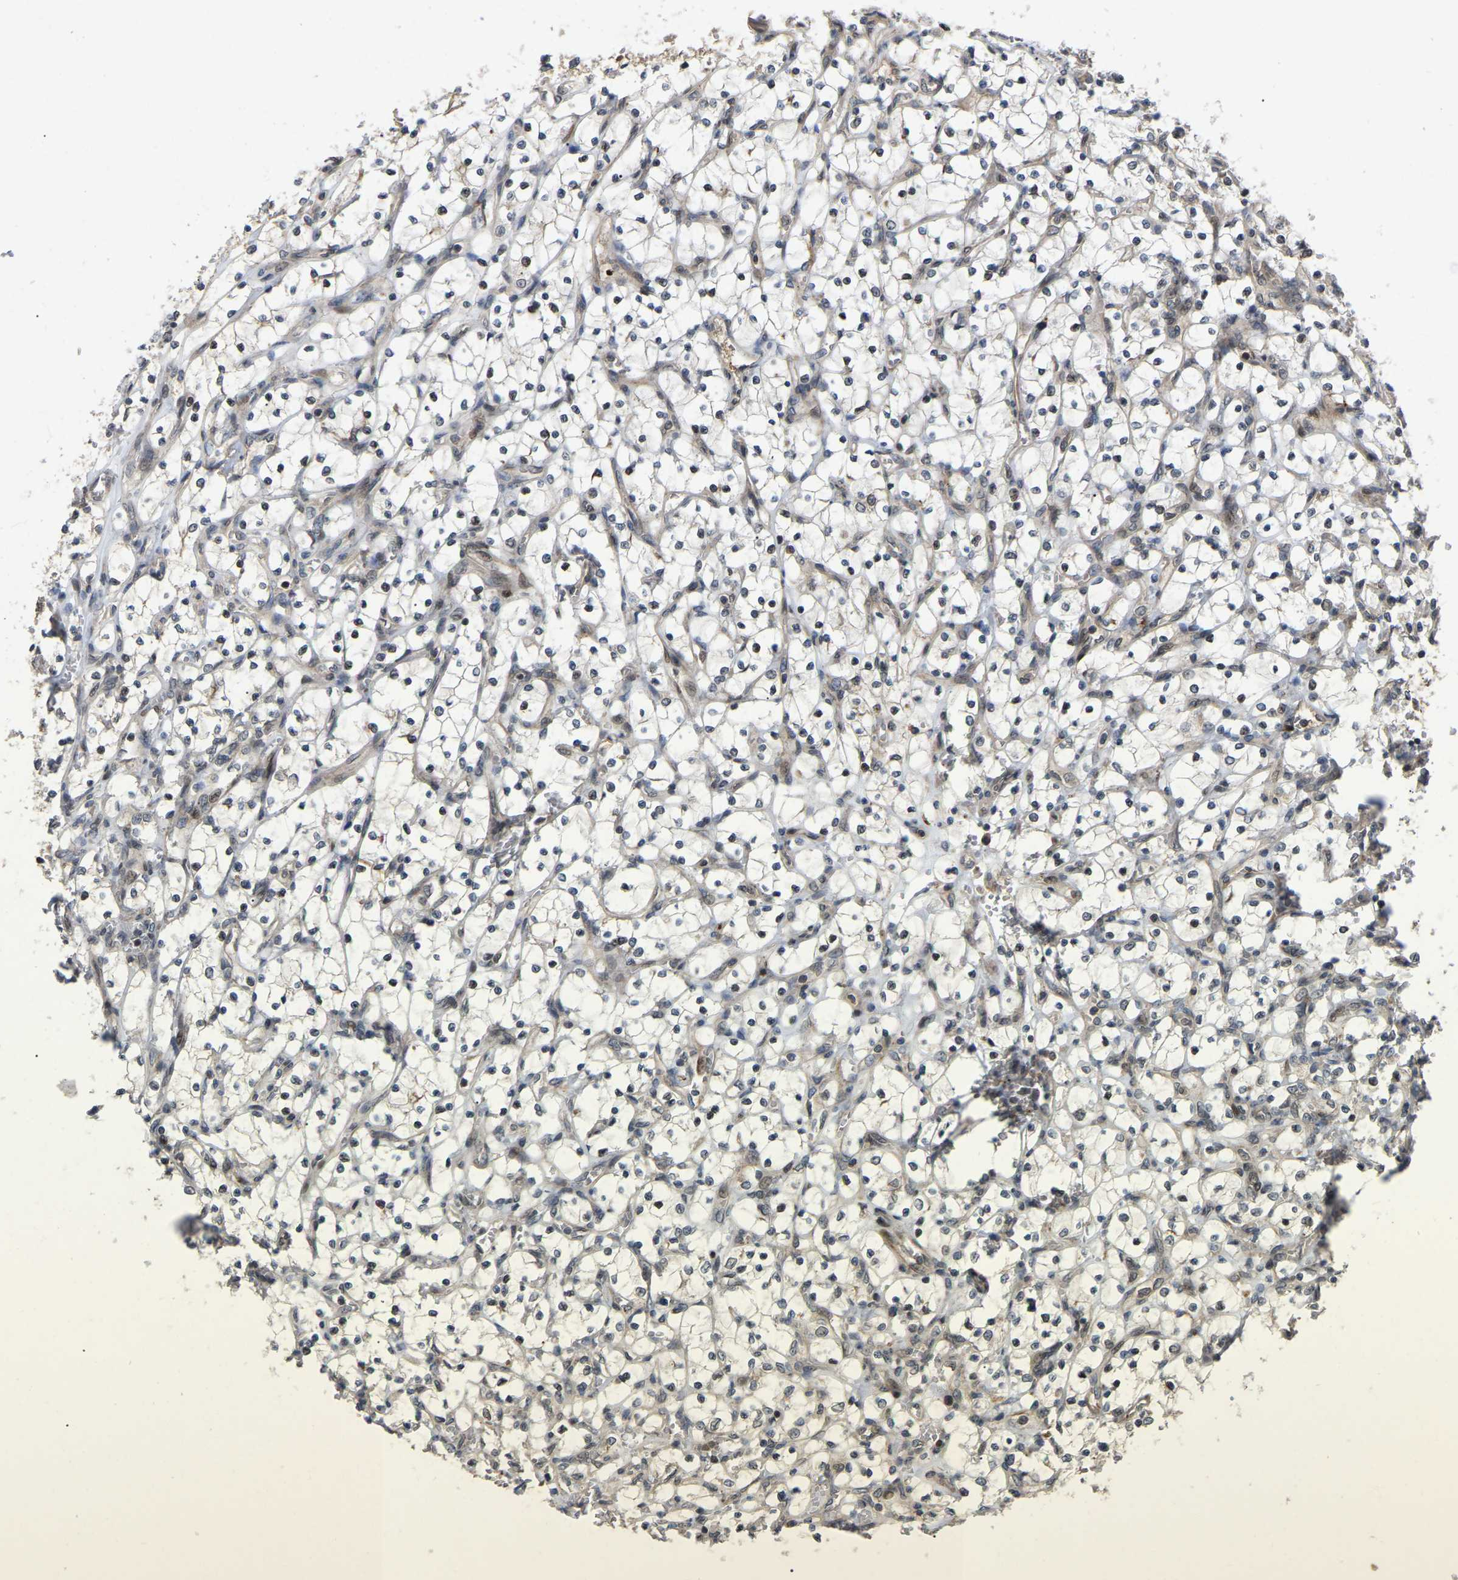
{"staining": {"intensity": "negative", "quantity": "none", "location": "none"}, "tissue": "renal cancer", "cell_type": "Tumor cells", "image_type": "cancer", "snomed": [{"axis": "morphology", "description": "Adenocarcinoma, NOS"}, {"axis": "topography", "description": "Kidney"}], "caption": "The histopathology image demonstrates no staining of tumor cells in renal adenocarcinoma.", "gene": "KIAA1549", "patient": {"sex": "female", "age": 69}}